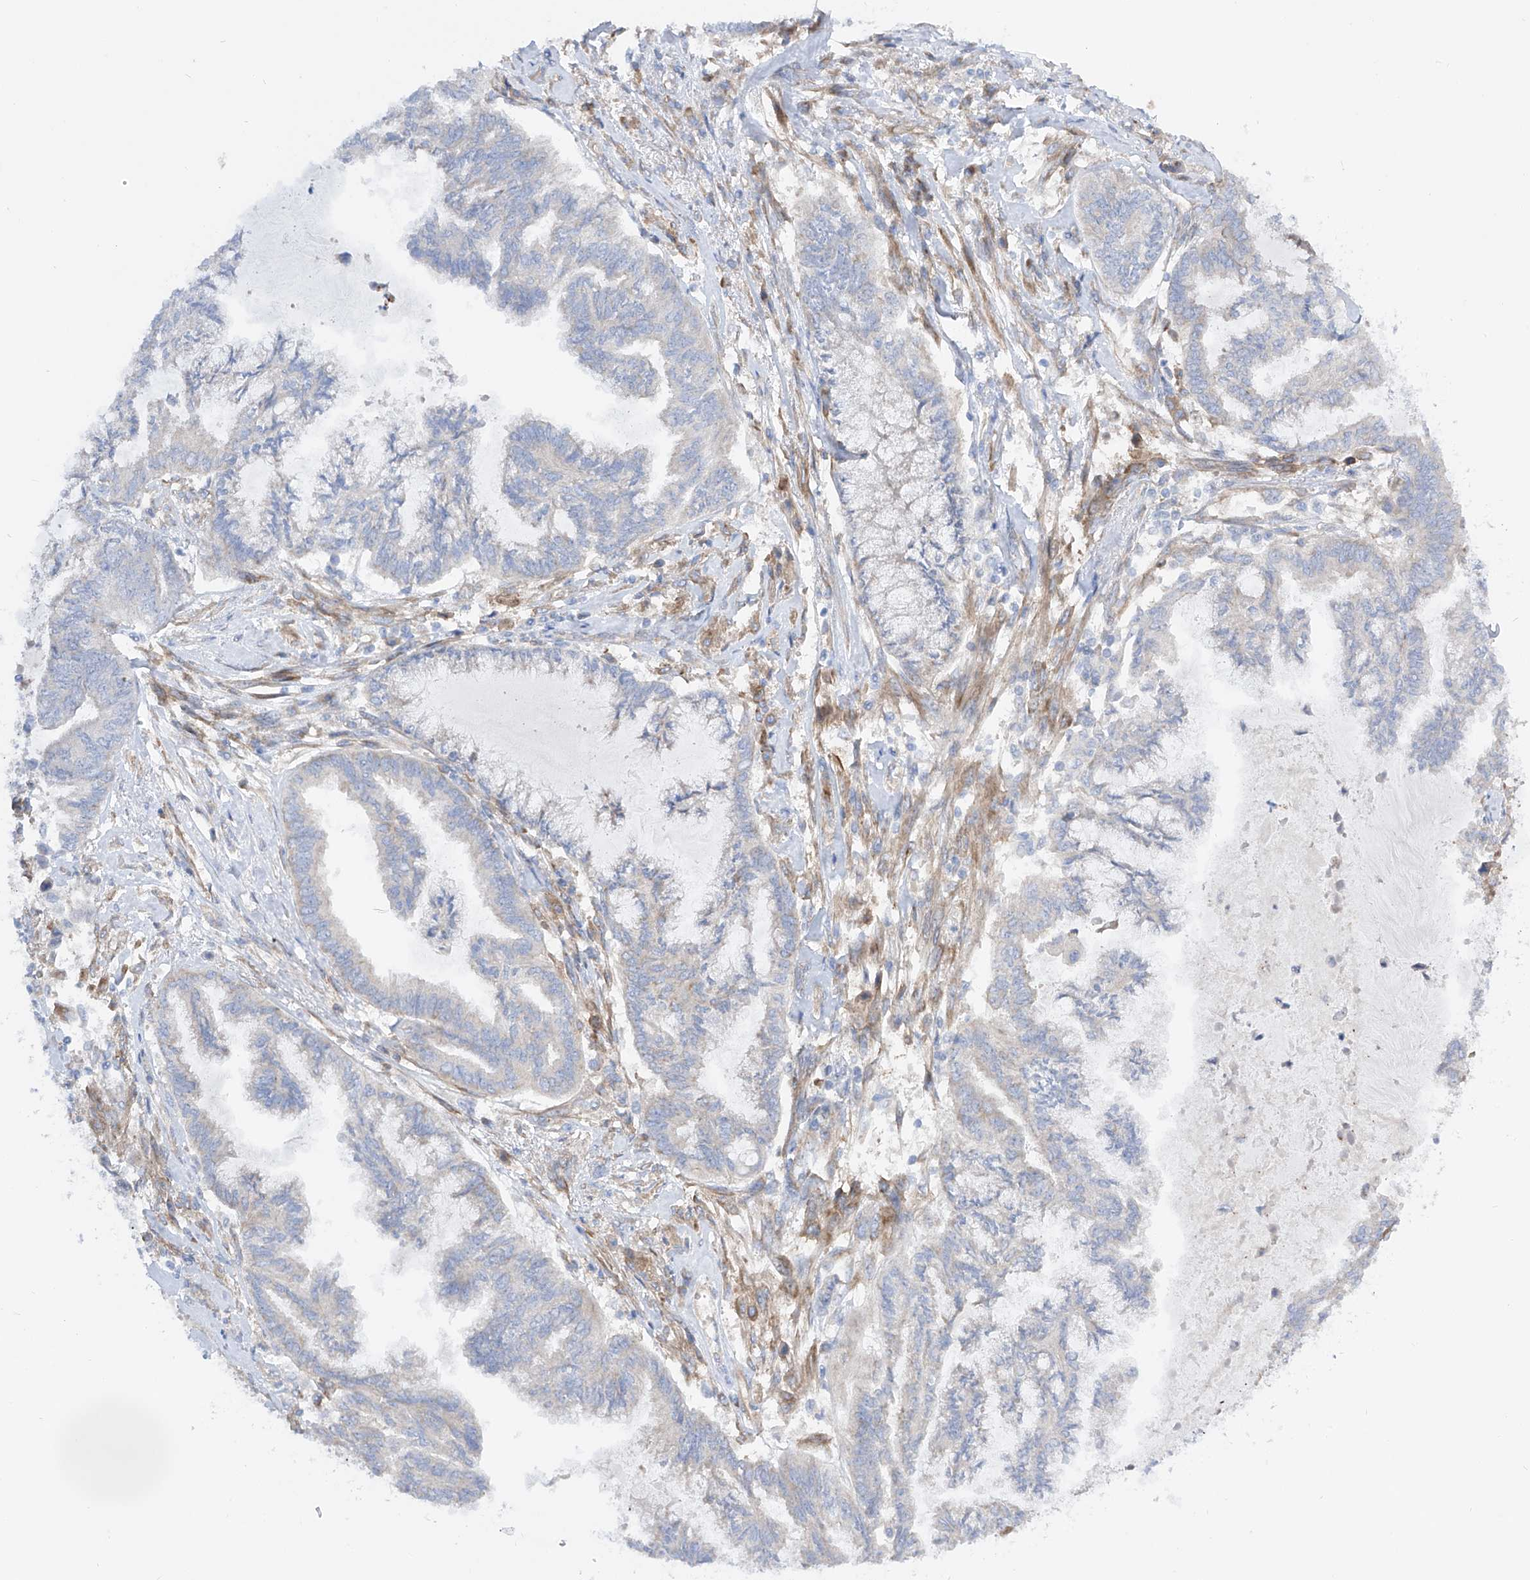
{"staining": {"intensity": "negative", "quantity": "none", "location": "none"}, "tissue": "endometrial cancer", "cell_type": "Tumor cells", "image_type": "cancer", "snomed": [{"axis": "morphology", "description": "Adenocarcinoma, NOS"}, {"axis": "topography", "description": "Endometrium"}], "caption": "Histopathology image shows no significant protein expression in tumor cells of endometrial cancer. (DAB IHC visualized using brightfield microscopy, high magnification).", "gene": "LCA5", "patient": {"sex": "female", "age": 86}}